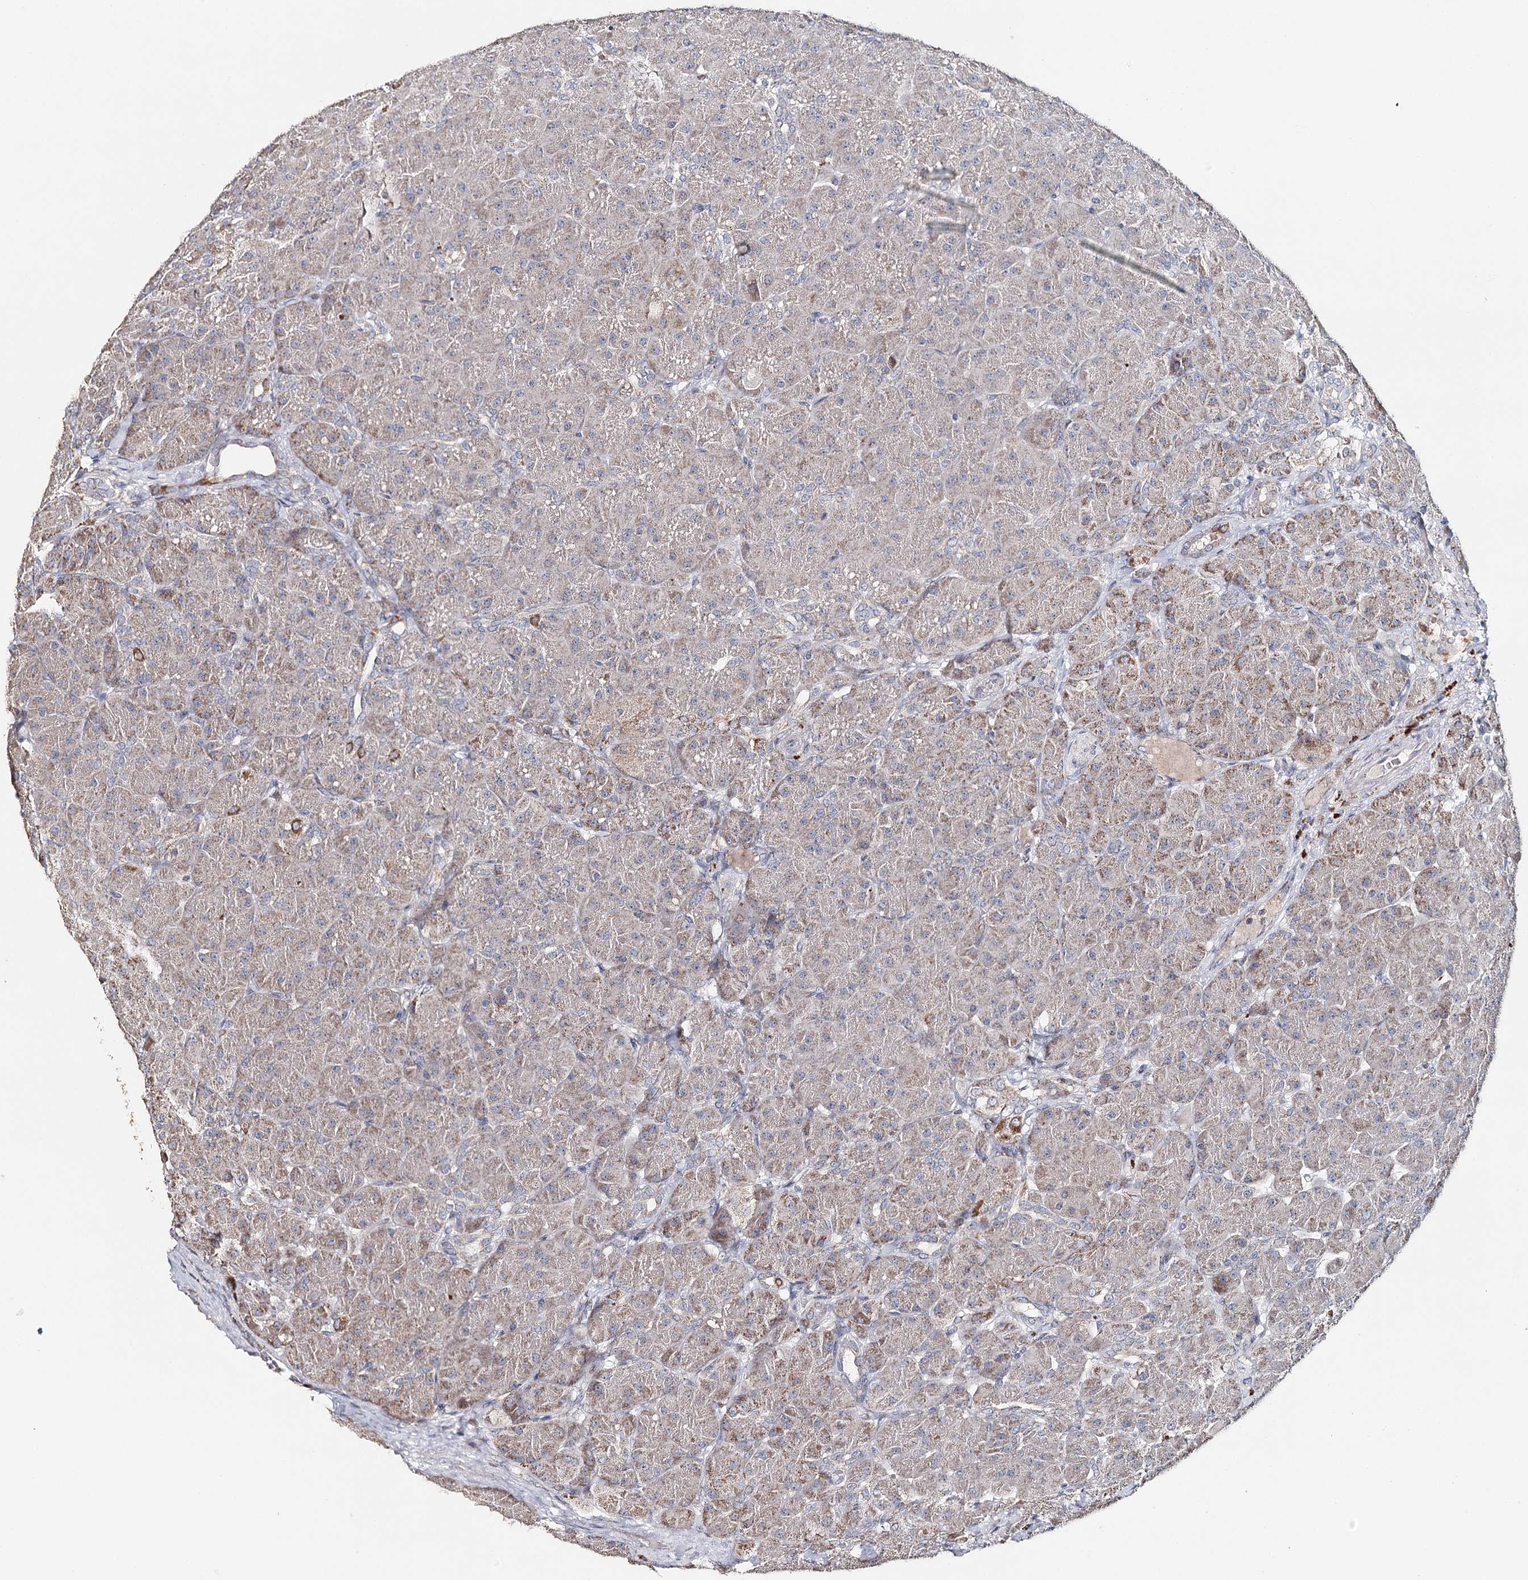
{"staining": {"intensity": "moderate", "quantity": "25%-75%", "location": "cytoplasmic/membranous"}, "tissue": "pancreas", "cell_type": "Exocrine glandular cells", "image_type": "normal", "snomed": [{"axis": "morphology", "description": "Normal tissue, NOS"}, {"axis": "topography", "description": "Pancreas"}], "caption": "A high-resolution photomicrograph shows immunohistochemistry (IHC) staining of normal pancreas, which reveals moderate cytoplasmic/membranous positivity in about 25%-75% of exocrine glandular cells.", "gene": "MMP25", "patient": {"sex": "male", "age": 66}}